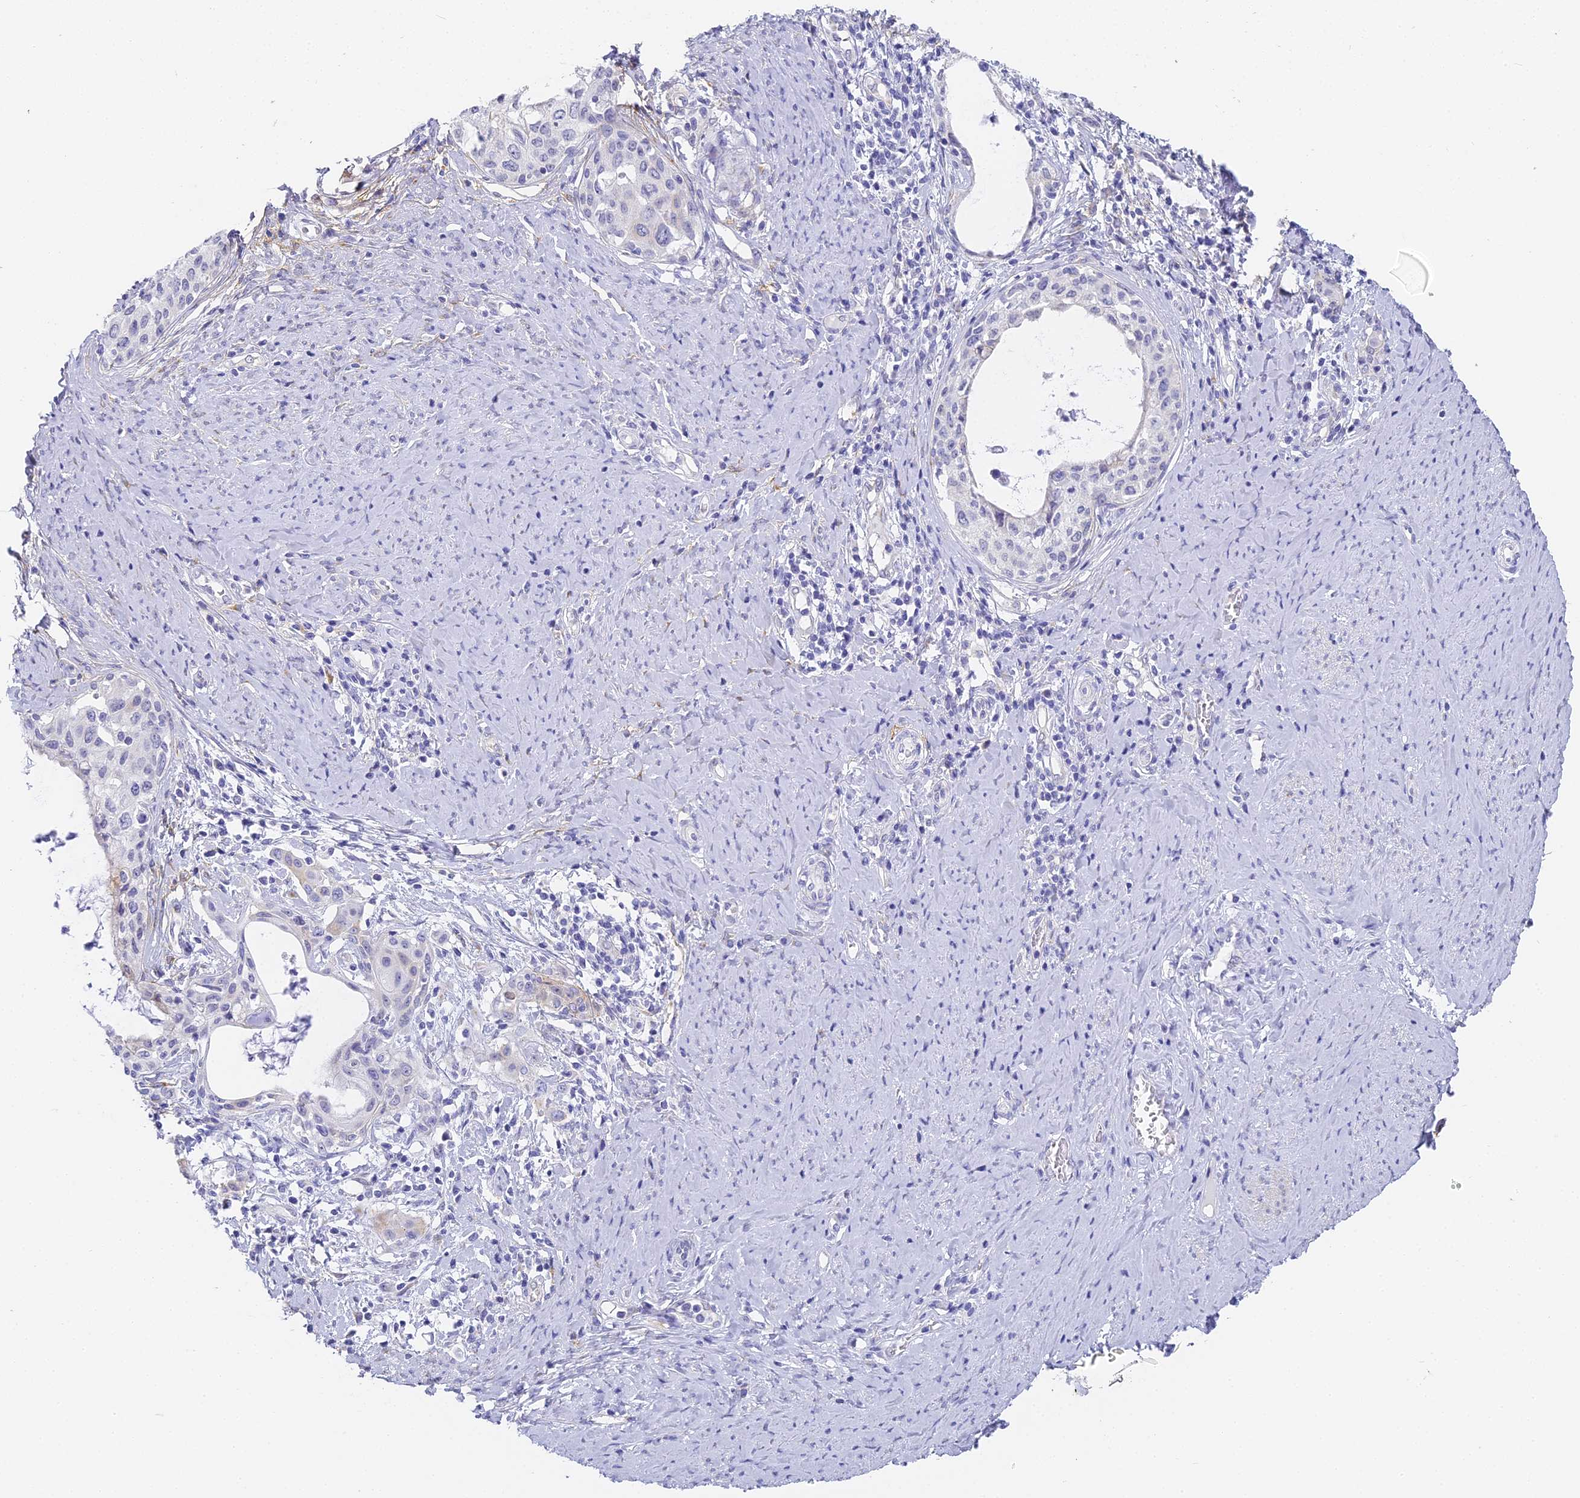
{"staining": {"intensity": "negative", "quantity": "none", "location": "none"}, "tissue": "cervical cancer", "cell_type": "Tumor cells", "image_type": "cancer", "snomed": [{"axis": "morphology", "description": "Squamous cell carcinoma, NOS"}, {"axis": "morphology", "description": "Adenocarcinoma, NOS"}, {"axis": "topography", "description": "Cervix"}], "caption": "A high-resolution image shows immunohistochemistry staining of cervical cancer (adenocarcinoma), which displays no significant positivity in tumor cells.", "gene": "GJA1", "patient": {"sex": "female", "age": 52}}